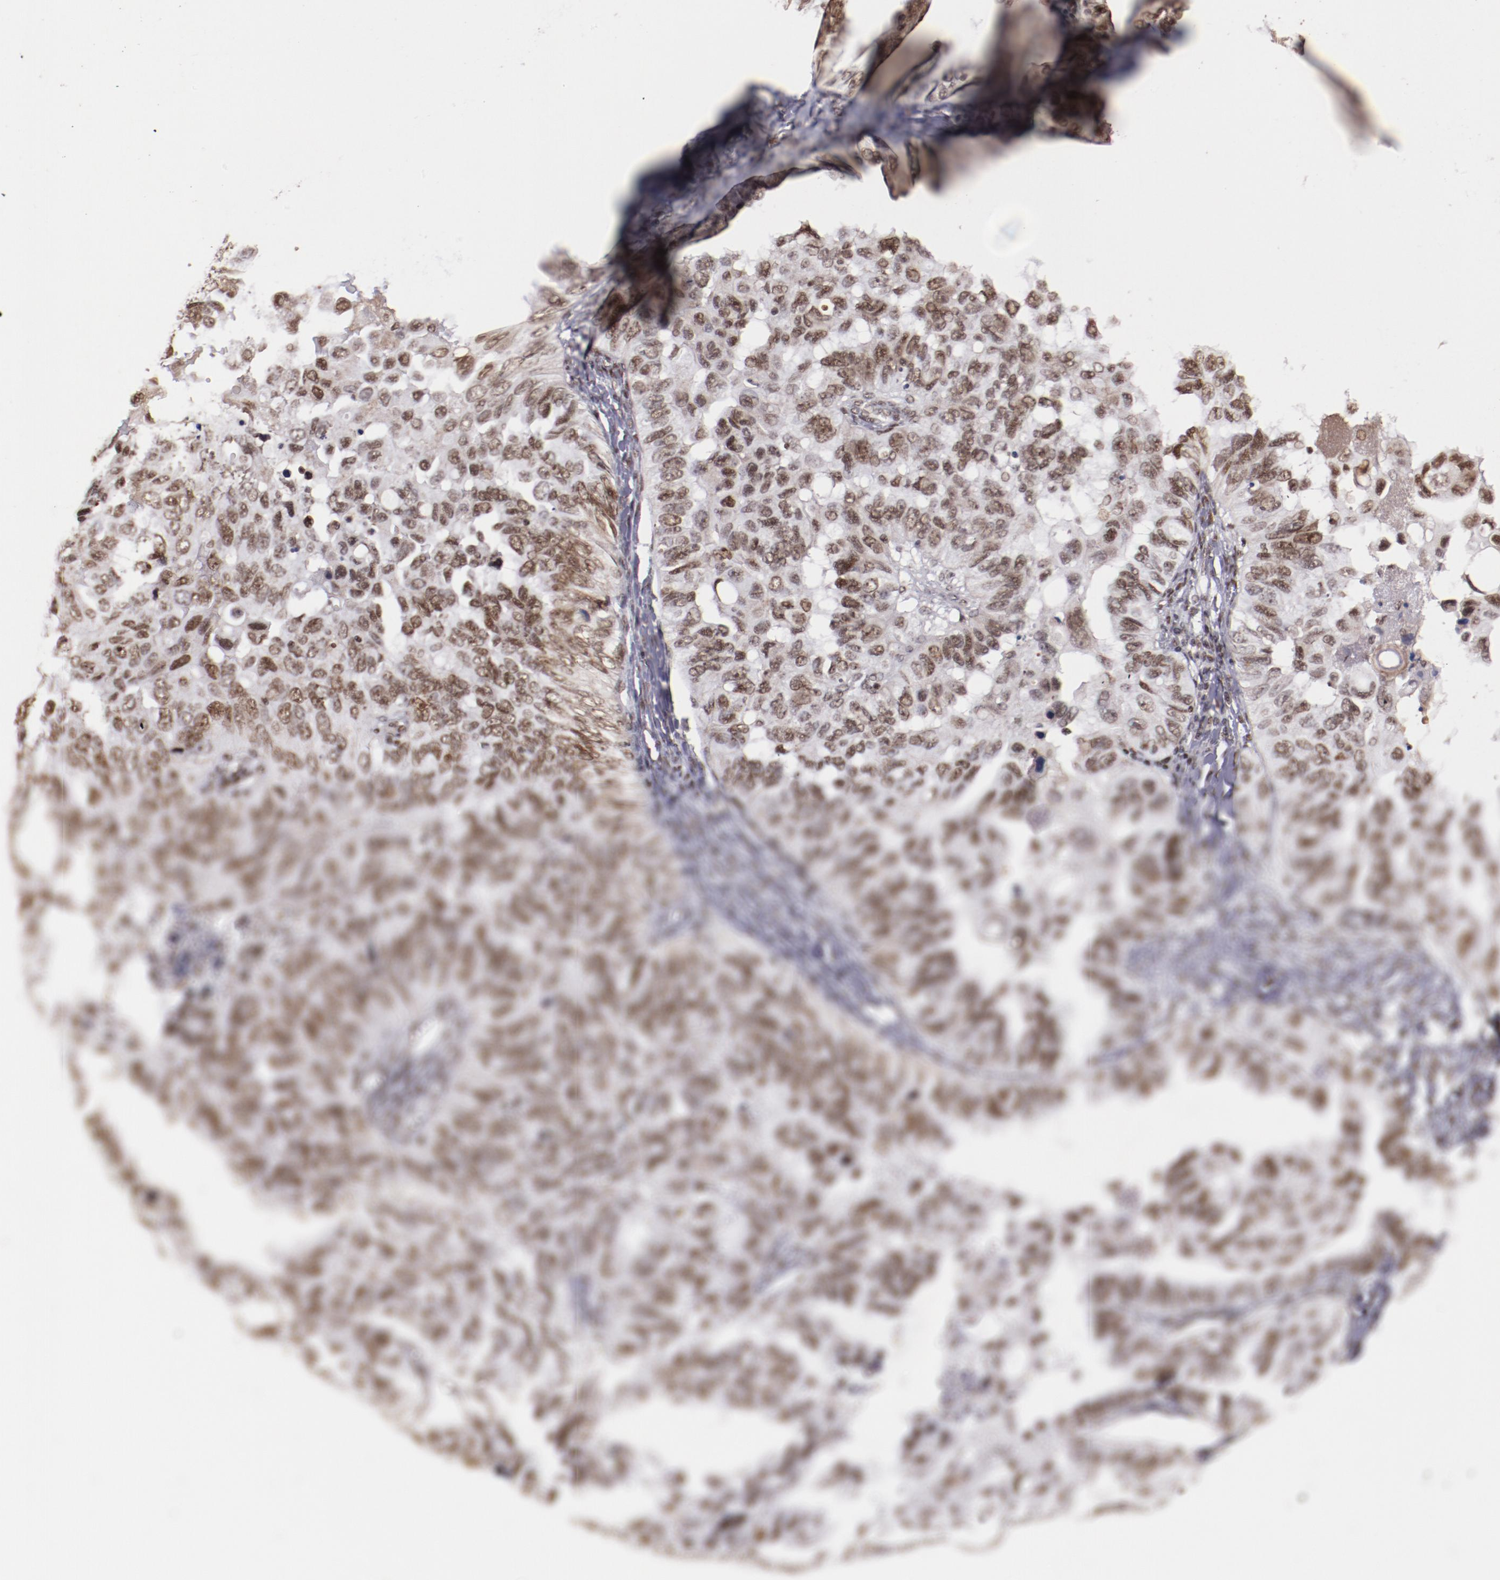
{"staining": {"intensity": "moderate", "quantity": ">75%", "location": "nuclear"}, "tissue": "ovarian cancer", "cell_type": "Tumor cells", "image_type": "cancer", "snomed": [{"axis": "morphology", "description": "Cystadenocarcinoma, serous, NOS"}, {"axis": "topography", "description": "Ovary"}], "caption": "Serous cystadenocarcinoma (ovarian) stained for a protein (brown) exhibits moderate nuclear positive positivity in approximately >75% of tumor cells.", "gene": "STAG2", "patient": {"sex": "female", "age": 82}}